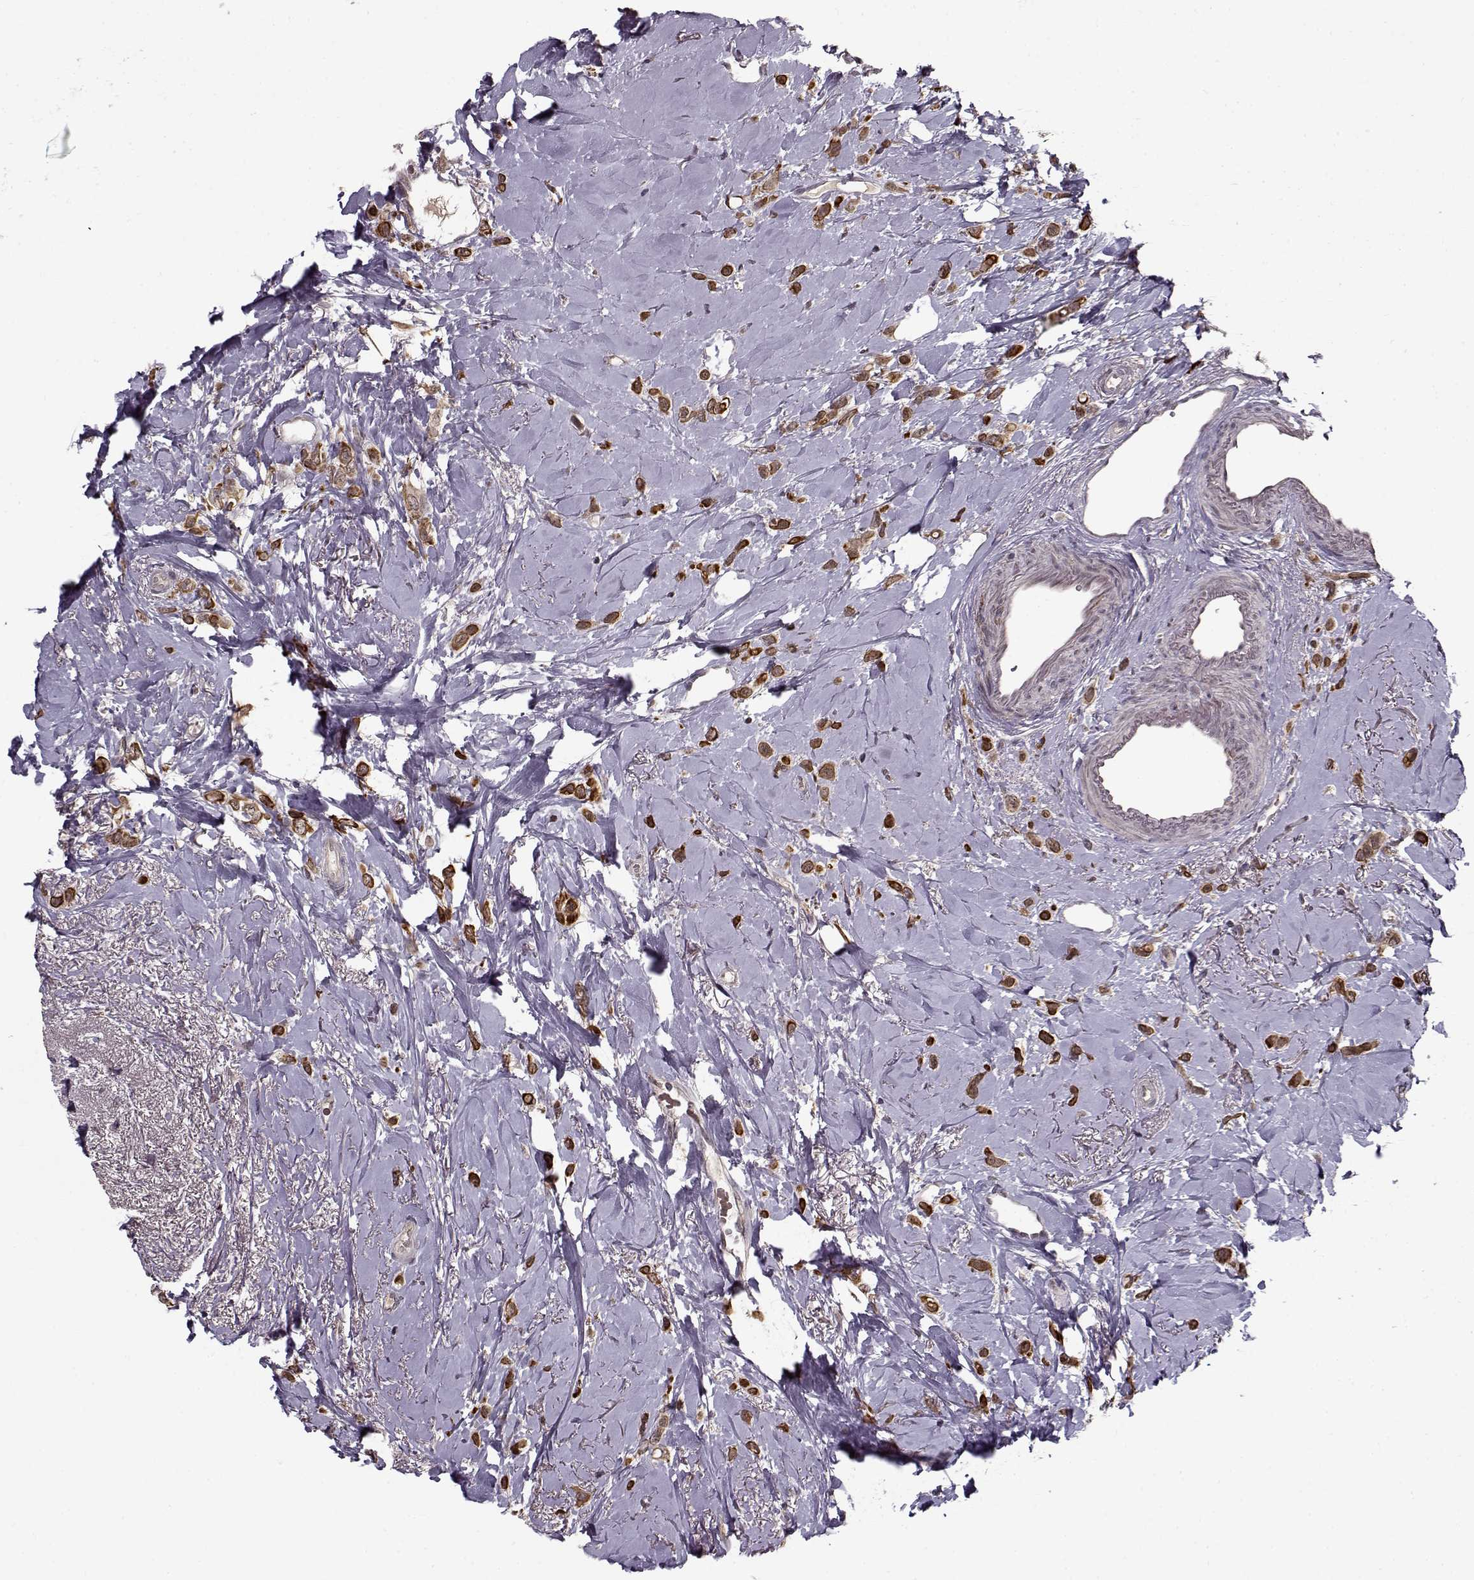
{"staining": {"intensity": "strong", "quantity": ">75%", "location": "cytoplasmic/membranous"}, "tissue": "breast cancer", "cell_type": "Tumor cells", "image_type": "cancer", "snomed": [{"axis": "morphology", "description": "Lobular carcinoma"}, {"axis": "topography", "description": "Breast"}], "caption": "Tumor cells reveal high levels of strong cytoplasmic/membranous staining in approximately >75% of cells in breast cancer (lobular carcinoma). The staining was performed using DAB (3,3'-diaminobenzidine) to visualize the protein expression in brown, while the nuclei were stained in blue with hematoxylin (Magnification: 20x).", "gene": "DENND4B", "patient": {"sex": "female", "age": 66}}